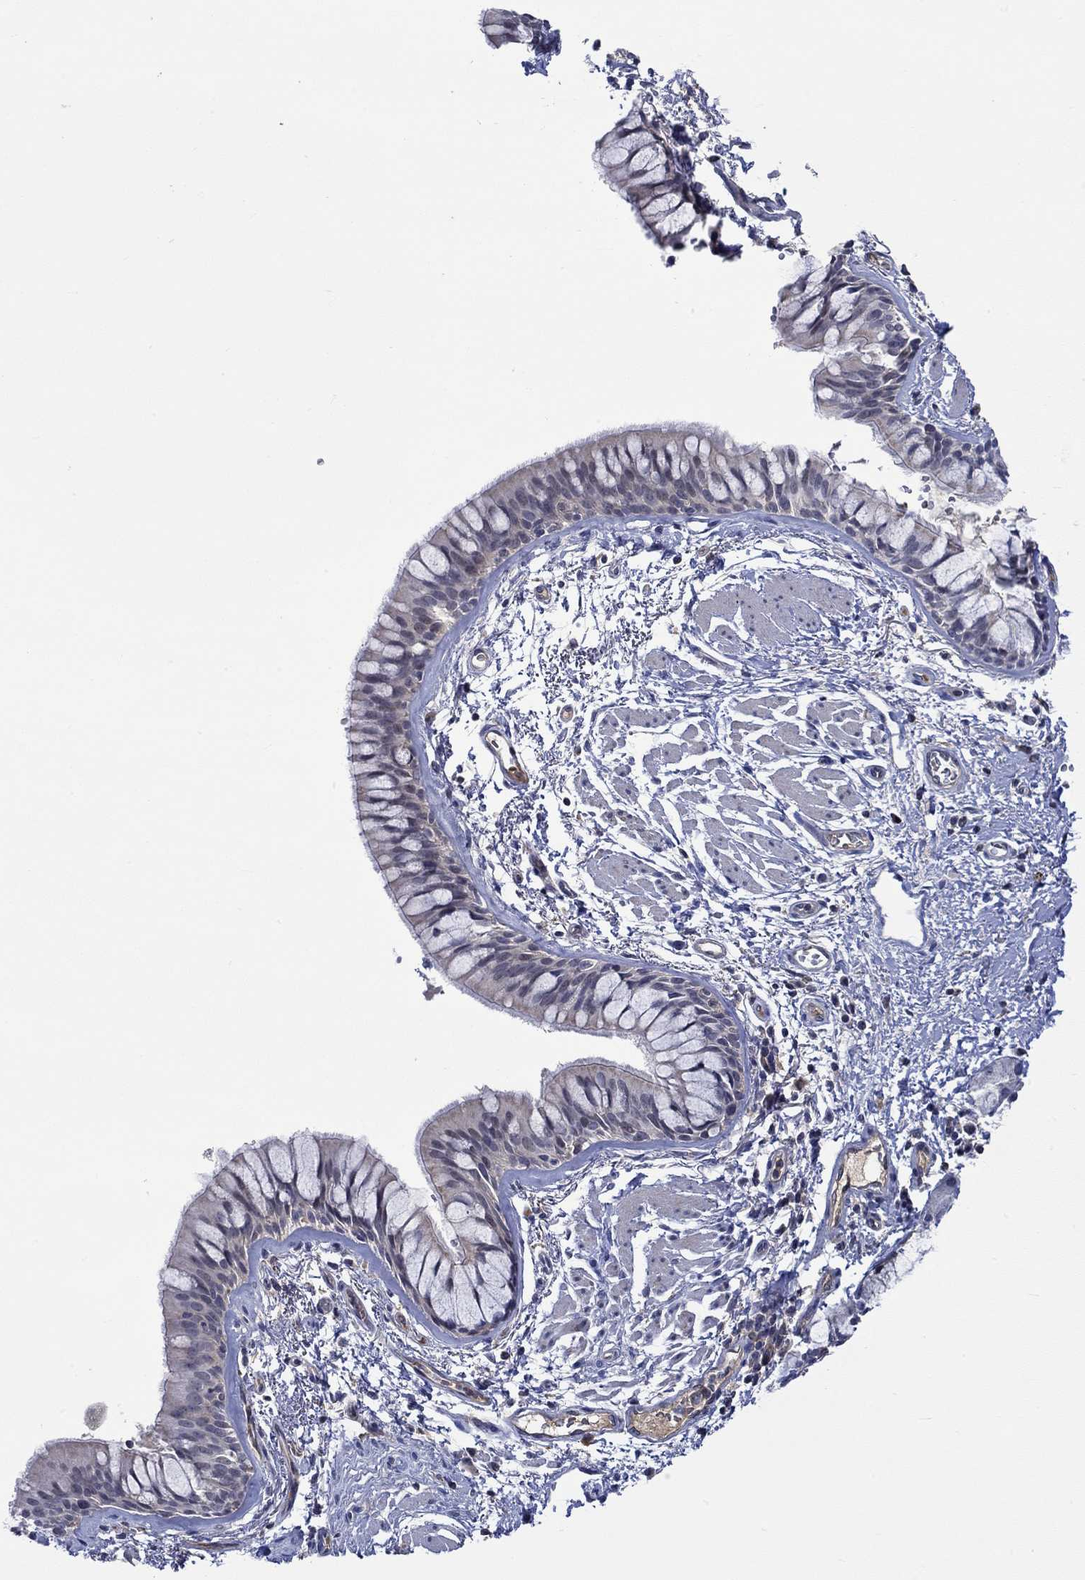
{"staining": {"intensity": "negative", "quantity": "none", "location": "none"}, "tissue": "bronchus", "cell_type": "Respiratory epithelial cells", "image_type": "normal", "snomed": [{"axis": "morphology", "description": "Normal tissue, NOS"}, {"axis": "topography", "description": "Bronchus"}, {"axis": "topography", "description": "Lung"}], "caption": "The IHC image has no significant expression in respiratory epithelial cells of bronchus.", "gene": "WASF1", "patient": {"sex": "female", "age": 57}}